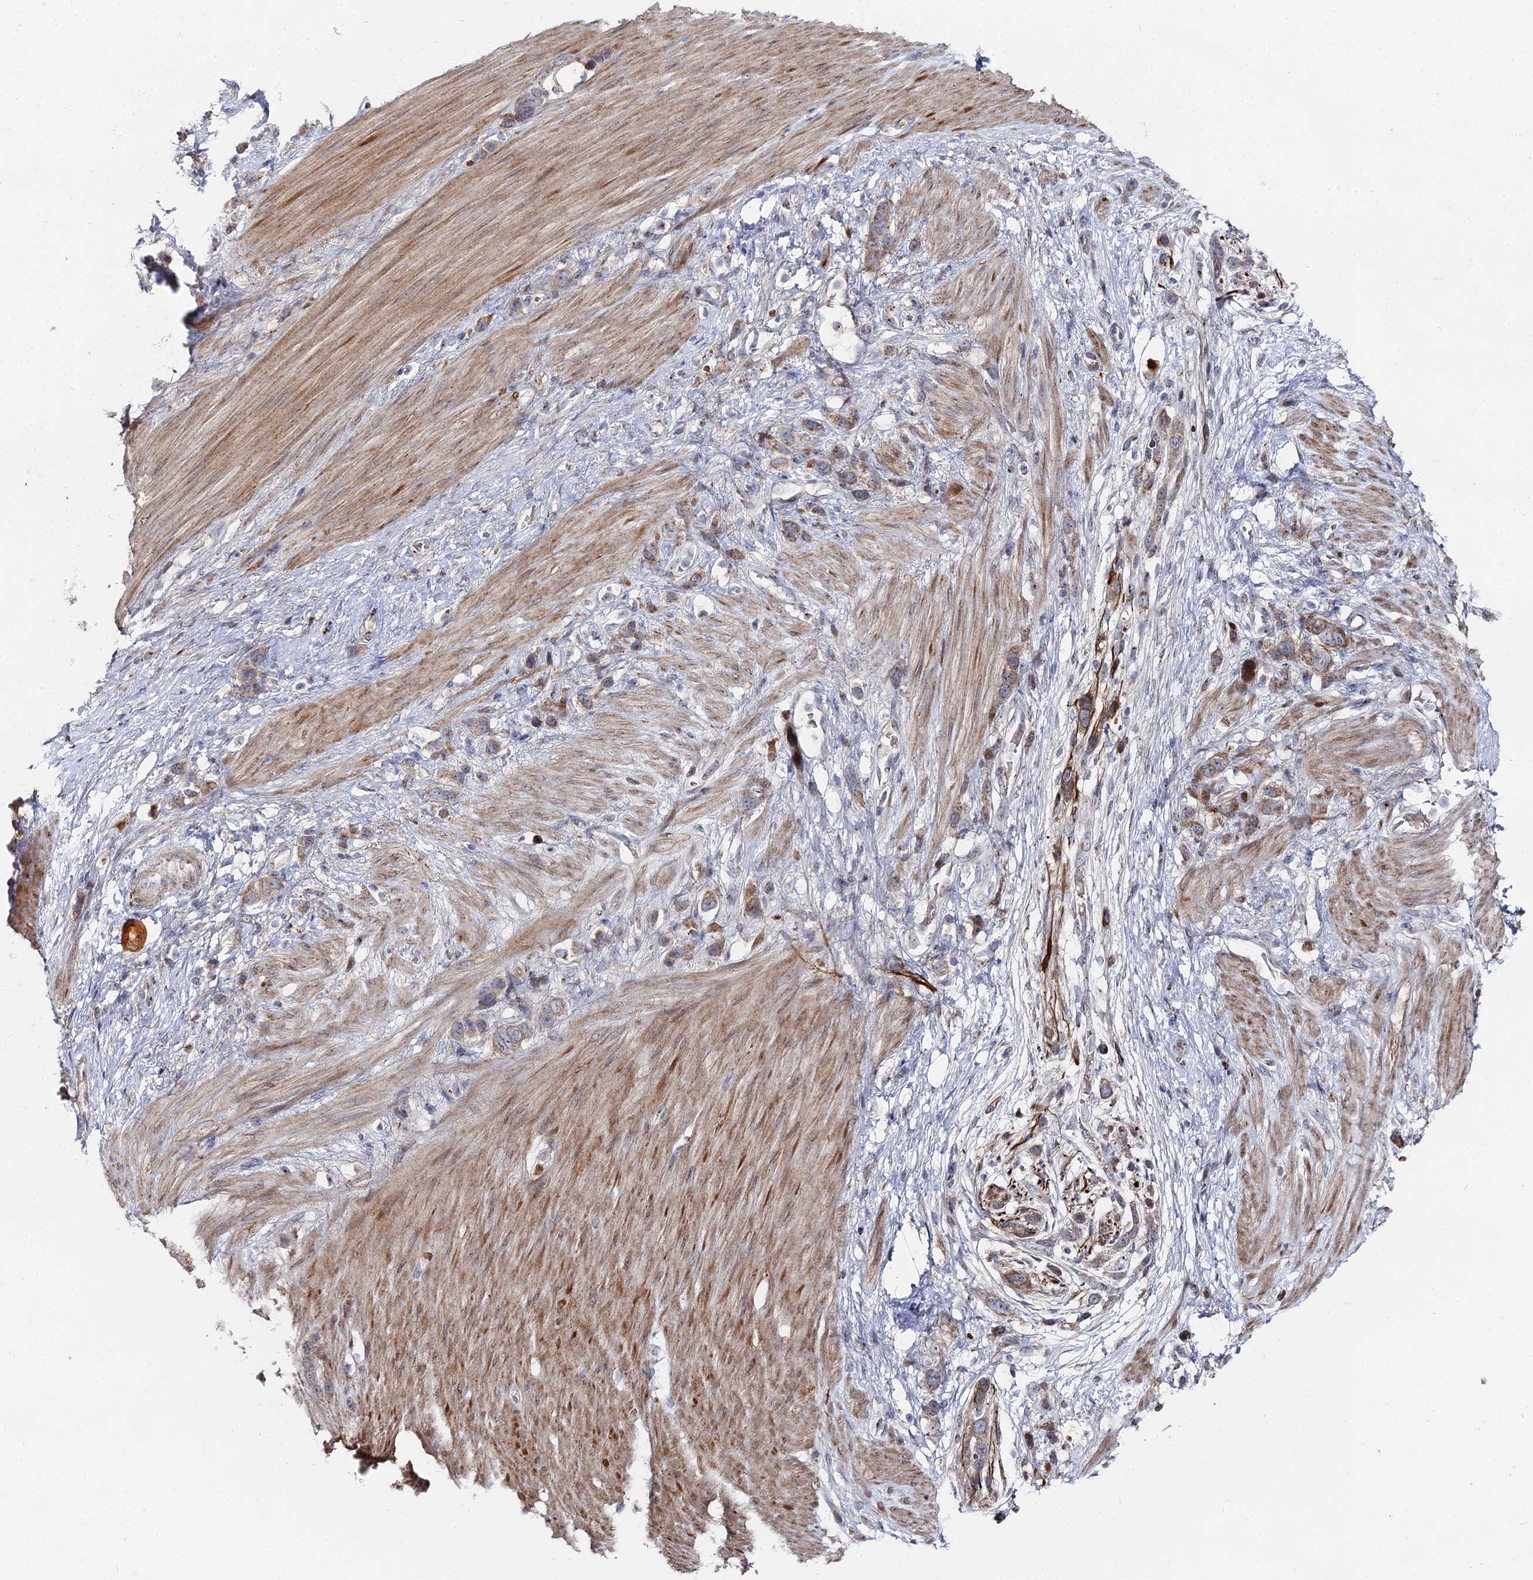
{"staining": {"intensity": "weak", "quantity": ">75%", "location": "cytoplasmic/membranous"}, "tissue": "stomach cancer", "cell_type": "Tumor cells", "image_type": "cancer", "snomed": [{"axis": "morphology", "description": "Adenocarcinoma, NOS"}, {"axis": "morphology", "description": "Adenocarcinoma, High grade"}, {"axis": "topography", "description": "Stomach, upper"}, {"axis": "topography", "description": "Stomach, lower"}], "caption": "Protein staining reveals weak cytoplasmic/membranous staining in about >75% of tumor cells in stomach cancer (adenocarcinoma).", "gene": "SGMS1", "patient": {"sex": "female", "age": 65}}